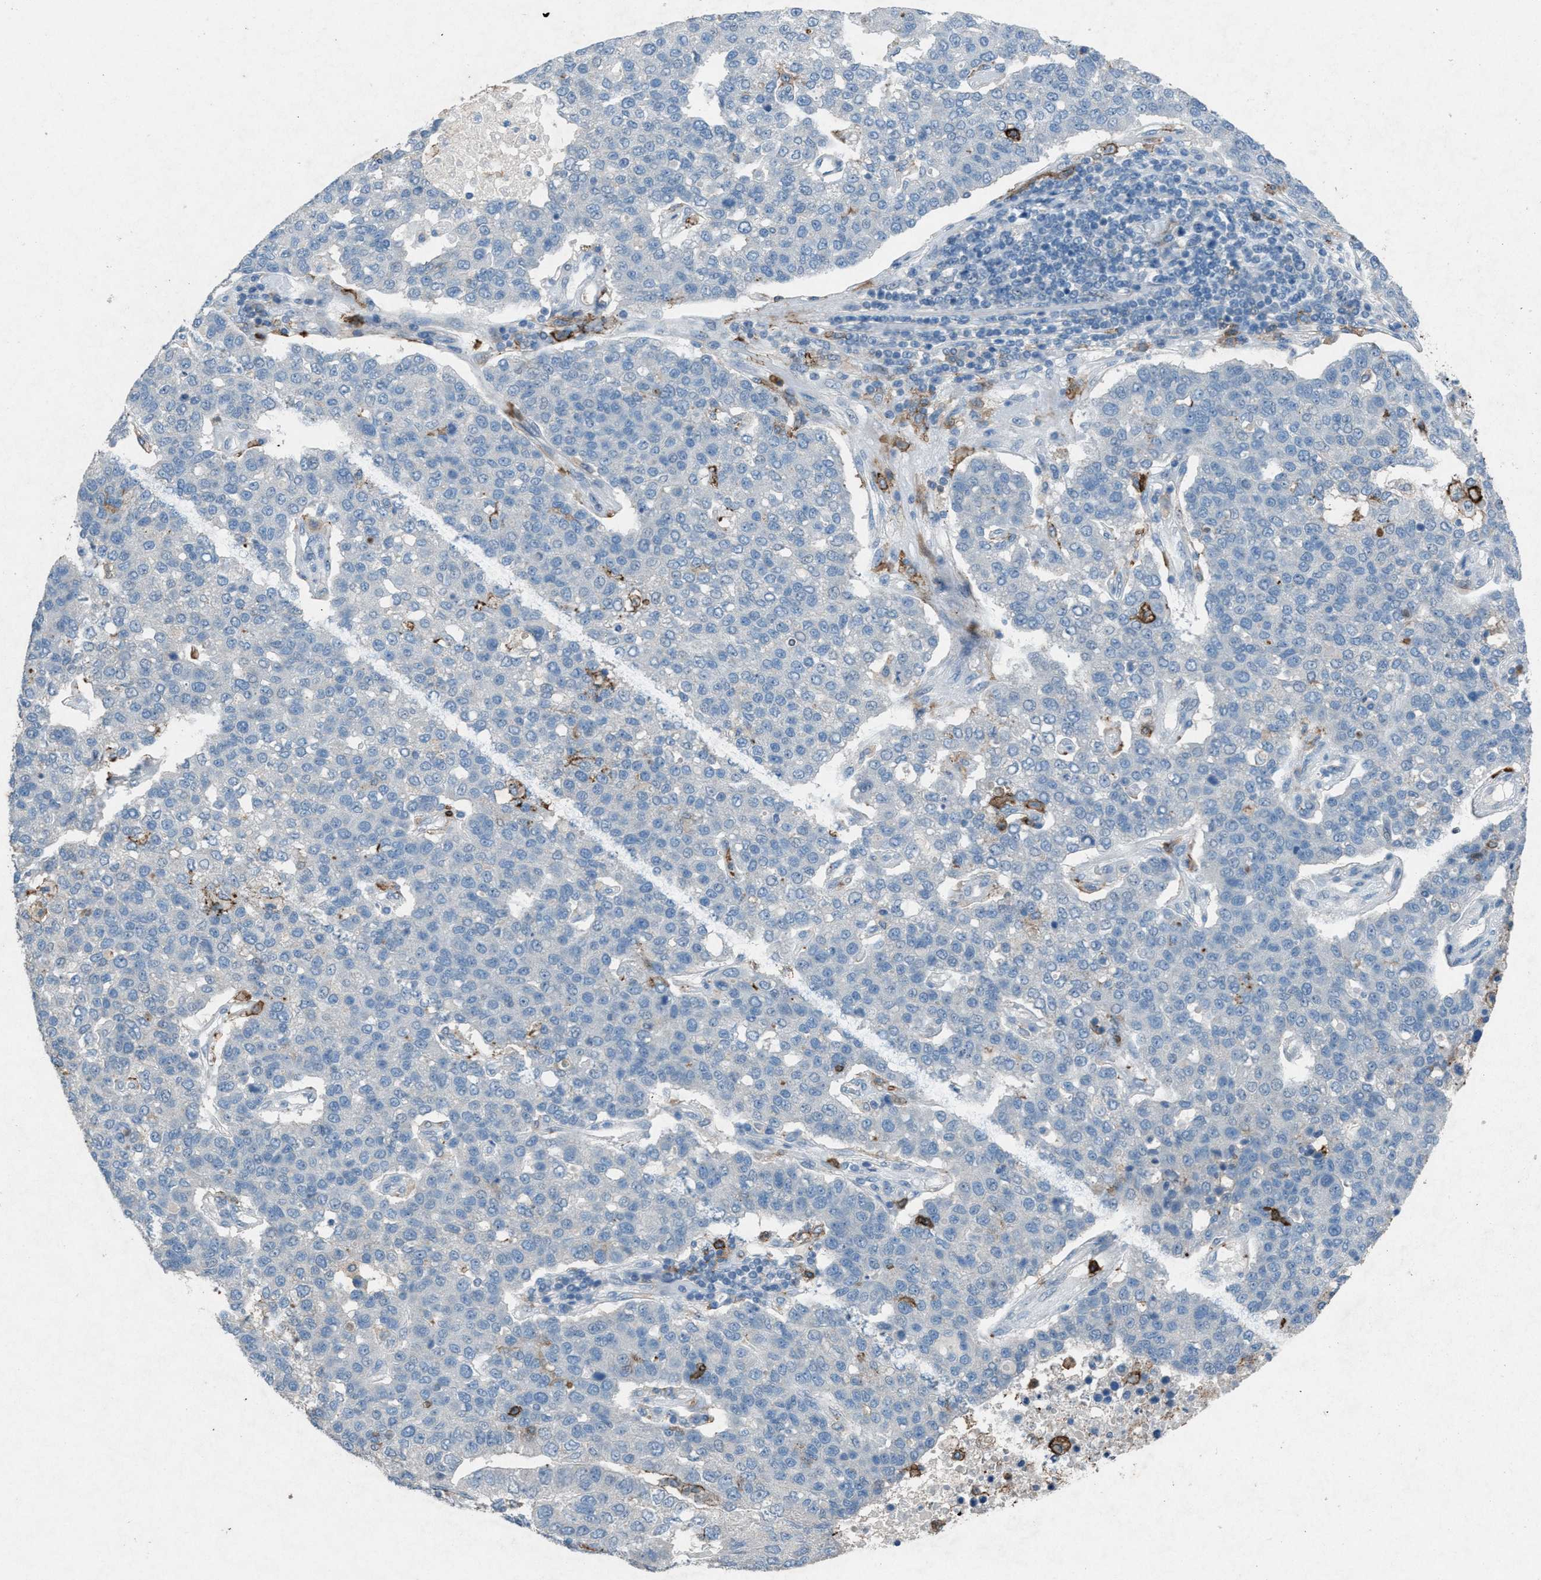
{"staining": {"intensity": "negative", "quantity": "none", "location": "none"}, "tissue": "pancreatic cancer", "cell_type": "Tumor cells", "image_type": "cancer", "snomed": [{"axis": "morphology", "description": "Adenocarcinoma, NOS"}, {"axis": "topography", "description": "Pancreas"}], "caption": "This is an IHC micrograph of adenocarcinoma (pancreatic). There is no expression in tumor cells.", "gene": "FCER1G", "patient": {"sex": "female", "age": 61}}